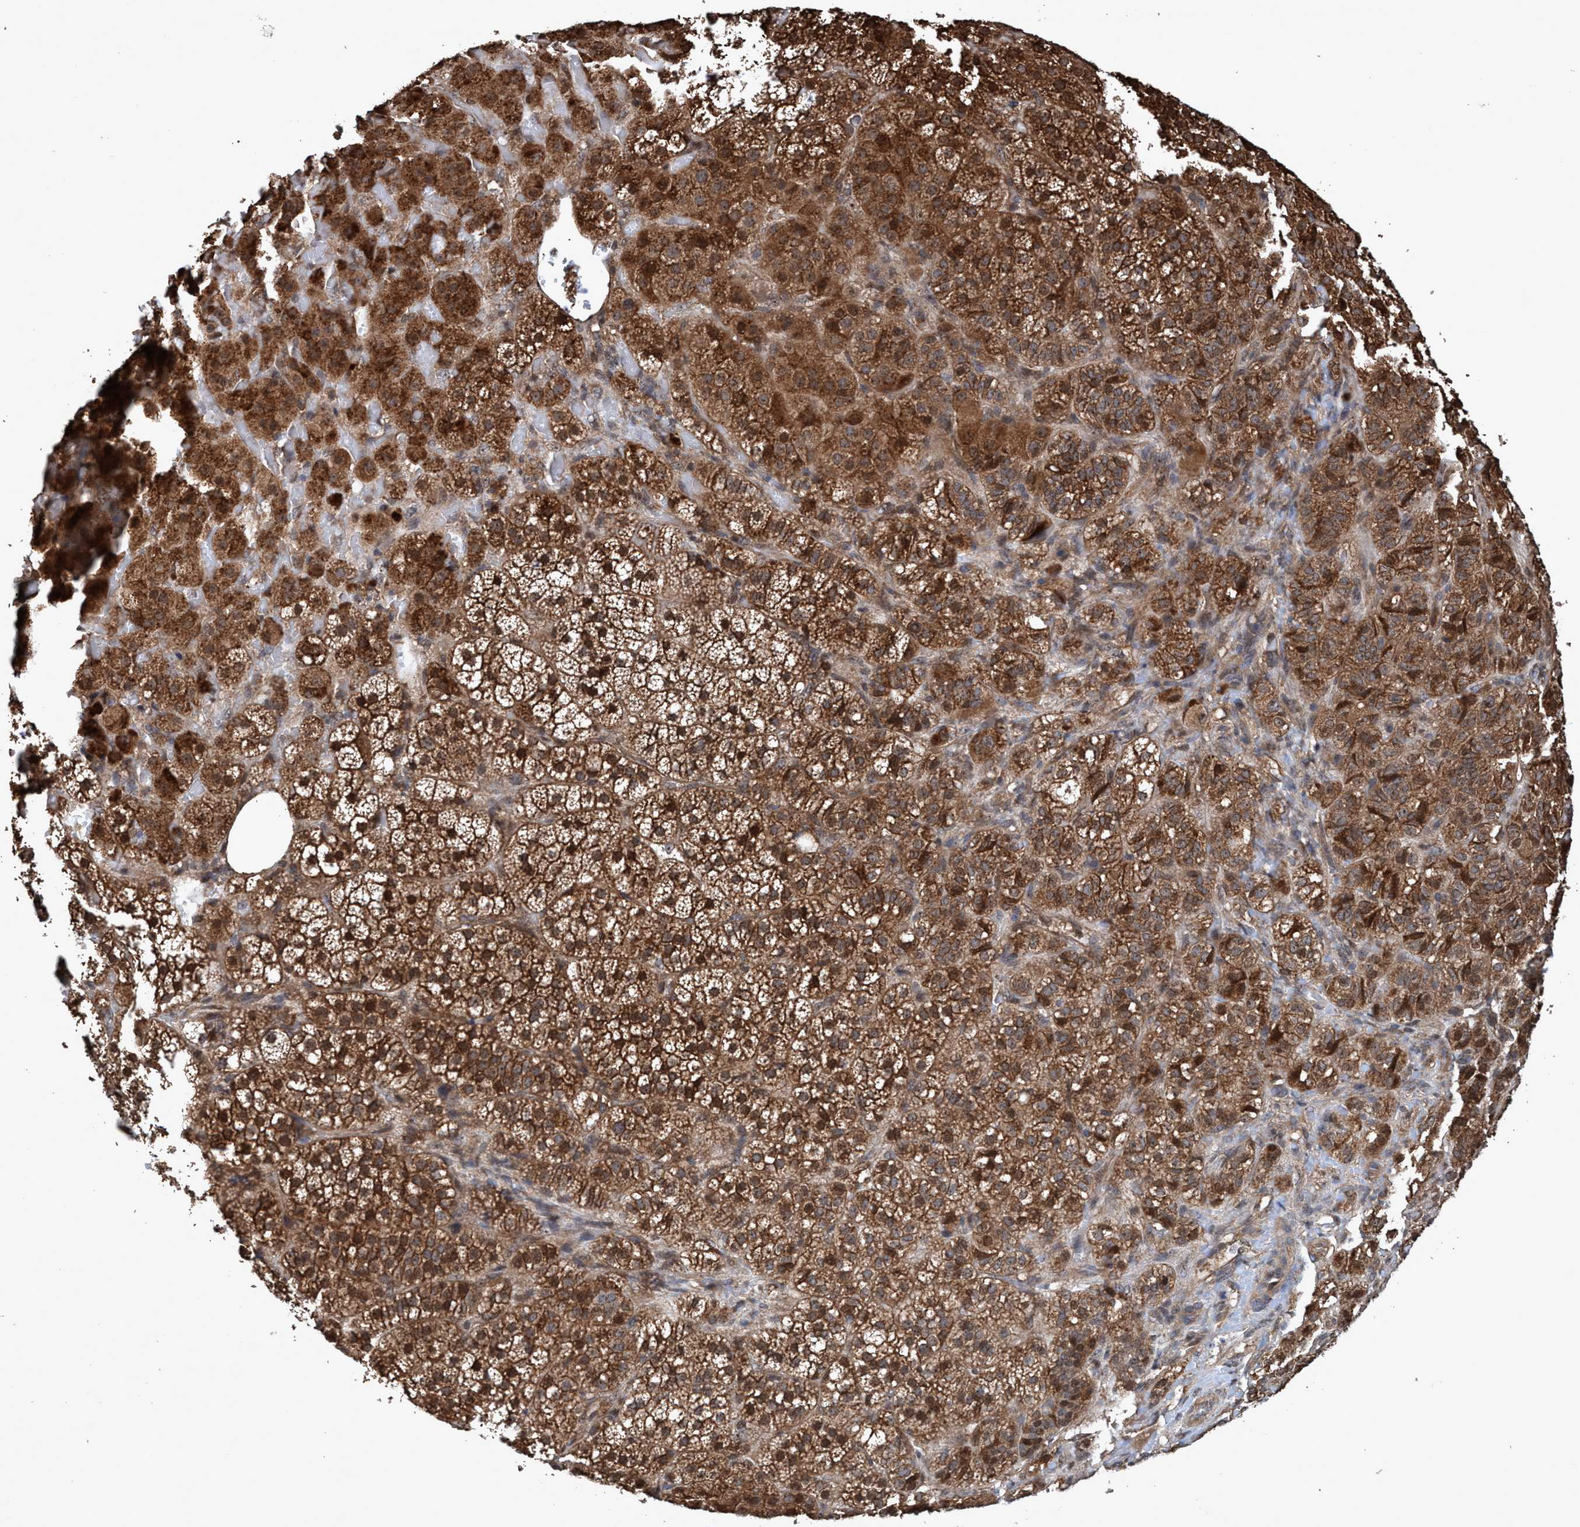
{"staining": {"intensity": "strong", "quantity": ">75%", "location": "cytoplasmic/membranous,nuclear"}, "tissue": "adrenal gland", "cell_type": "Glandular cells", "image_type": "normal", "snomed": [{"axis": "morphology", "description": "Normal tissue, NOS"}, {"axis": "topography", "description": "Adrenal gland"}], "caption": "This is a photomicrograph of immunohistochemistry (IHC) staining of benign adrenal gland, which shows strong expression in the cytoplasmic/membranous,nuclear of glandular cells.", "gene": "TRPC7", "patient": {"sex": "female", "age": 59}}